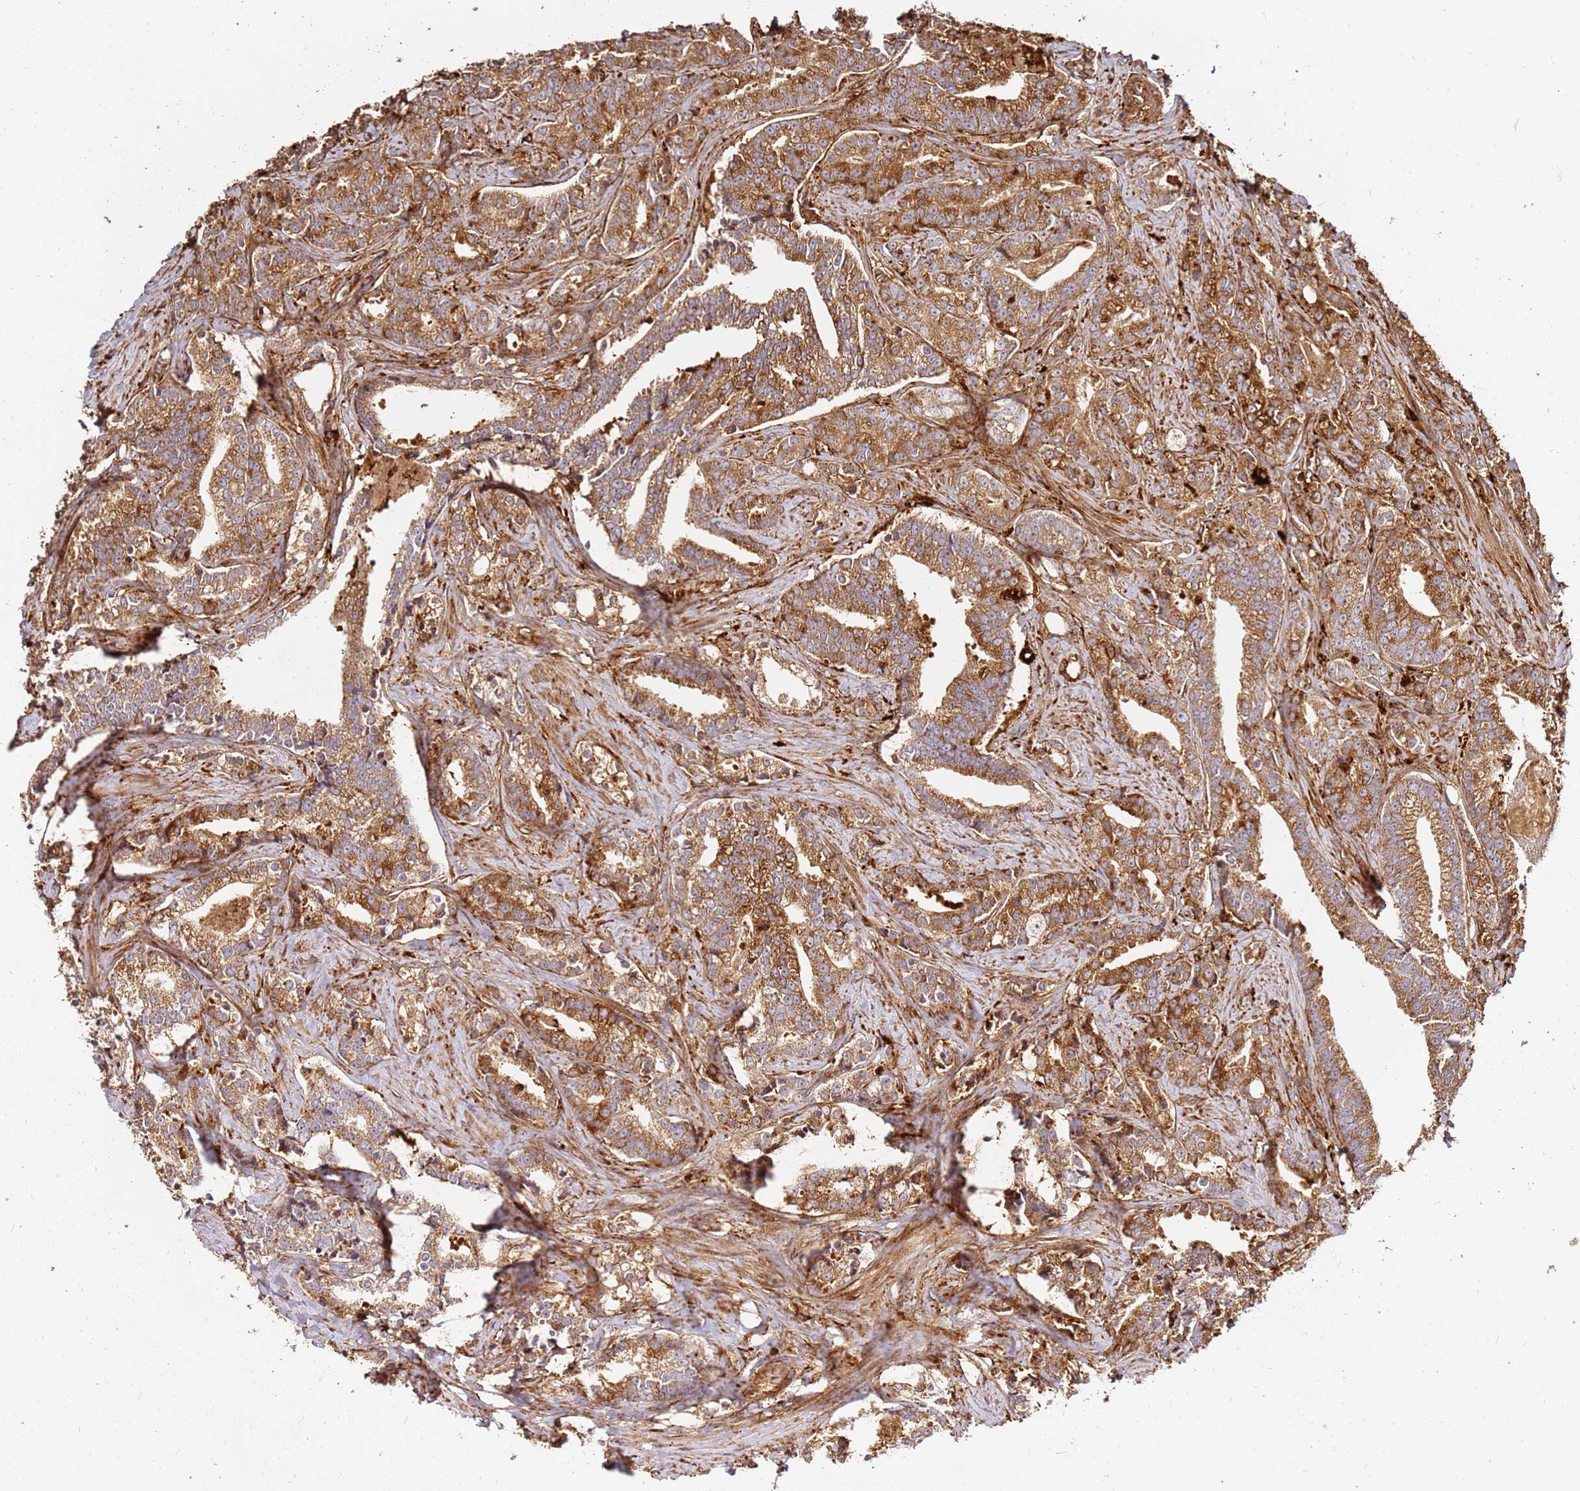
{"staining": {"intensity": "moderate", "quantity": ">75%", "location": "cytoplasmic/membranous"}, "tissue": "prostate cancer", "cell_type": "Tumor cells", "image_type": "cancer", "snomed": [{"axis": "morphology", "description": "Adenocarcinoma, High grade"}, {"axis": "topography", "description": "Prostate"}], "caption": "This micrograph reveals immunohistochemistry (IHC) staining of human prostate cancer, with medium moderate cytoplasmic/membranous expression in about >75% of tumor cells.", "gene": "DVL3", "patient": {"sex": "male", "age": 67}}